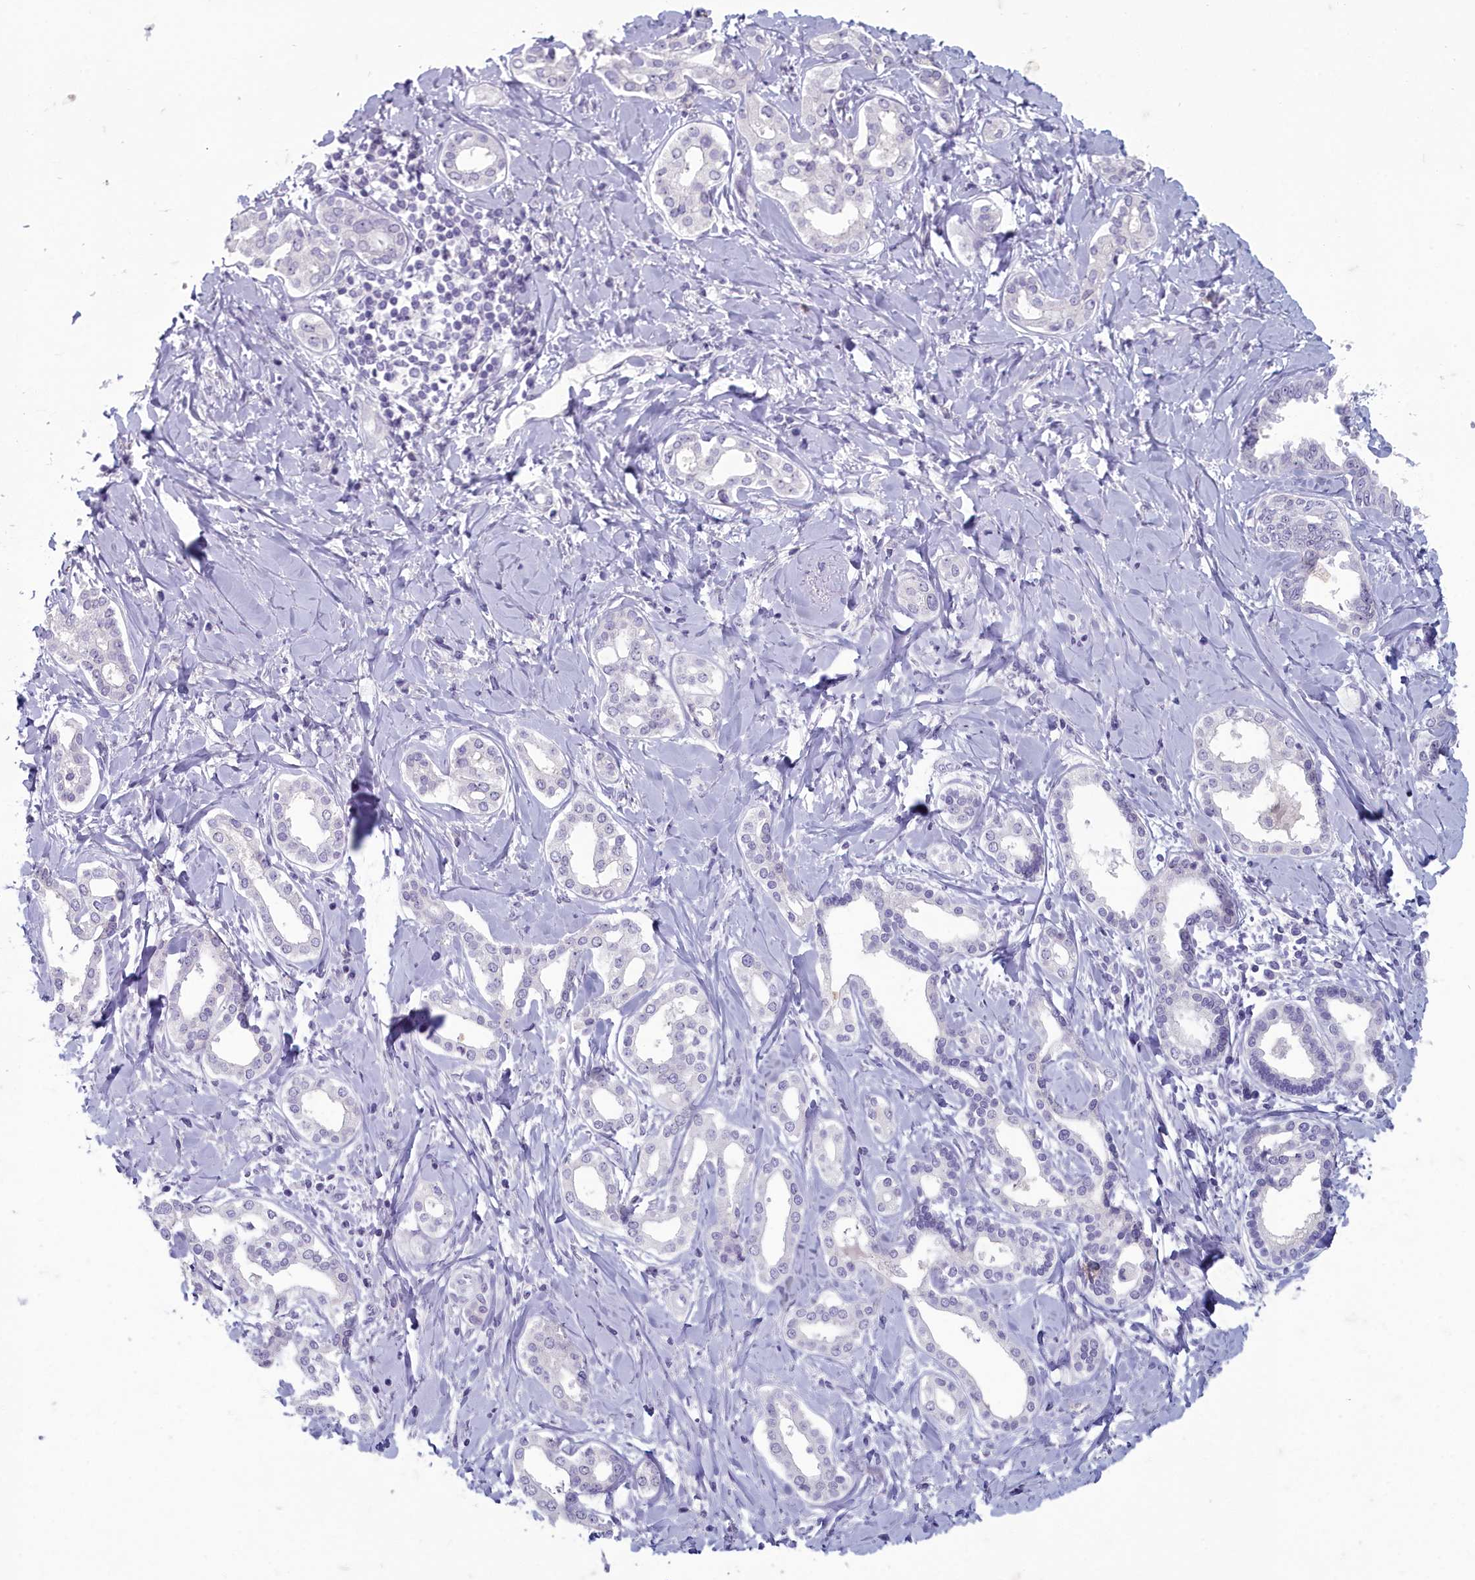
{"staining": {"intensity": "negative", "quantity": "none", "location": "none"}, "tissue": "liver cancer", "cell_type": "Tumor cells", "image_type": "cancer", "snomed": [{"axis": "morphology", "description": "Cholangiocarcinoma"}, {"axis": "topography", "description": "Liver"}], "caption": "High magnification brightfield microscopy of cholangiocarcinoma (liver) stained with DAB (3,3'-diaminobenzidine) (brown) and counterstained with hematoxylin (blue): tumor cells show no significant expression.", "gene": "INSYN2A", "patient": {"sex": "female", "age": 77}}